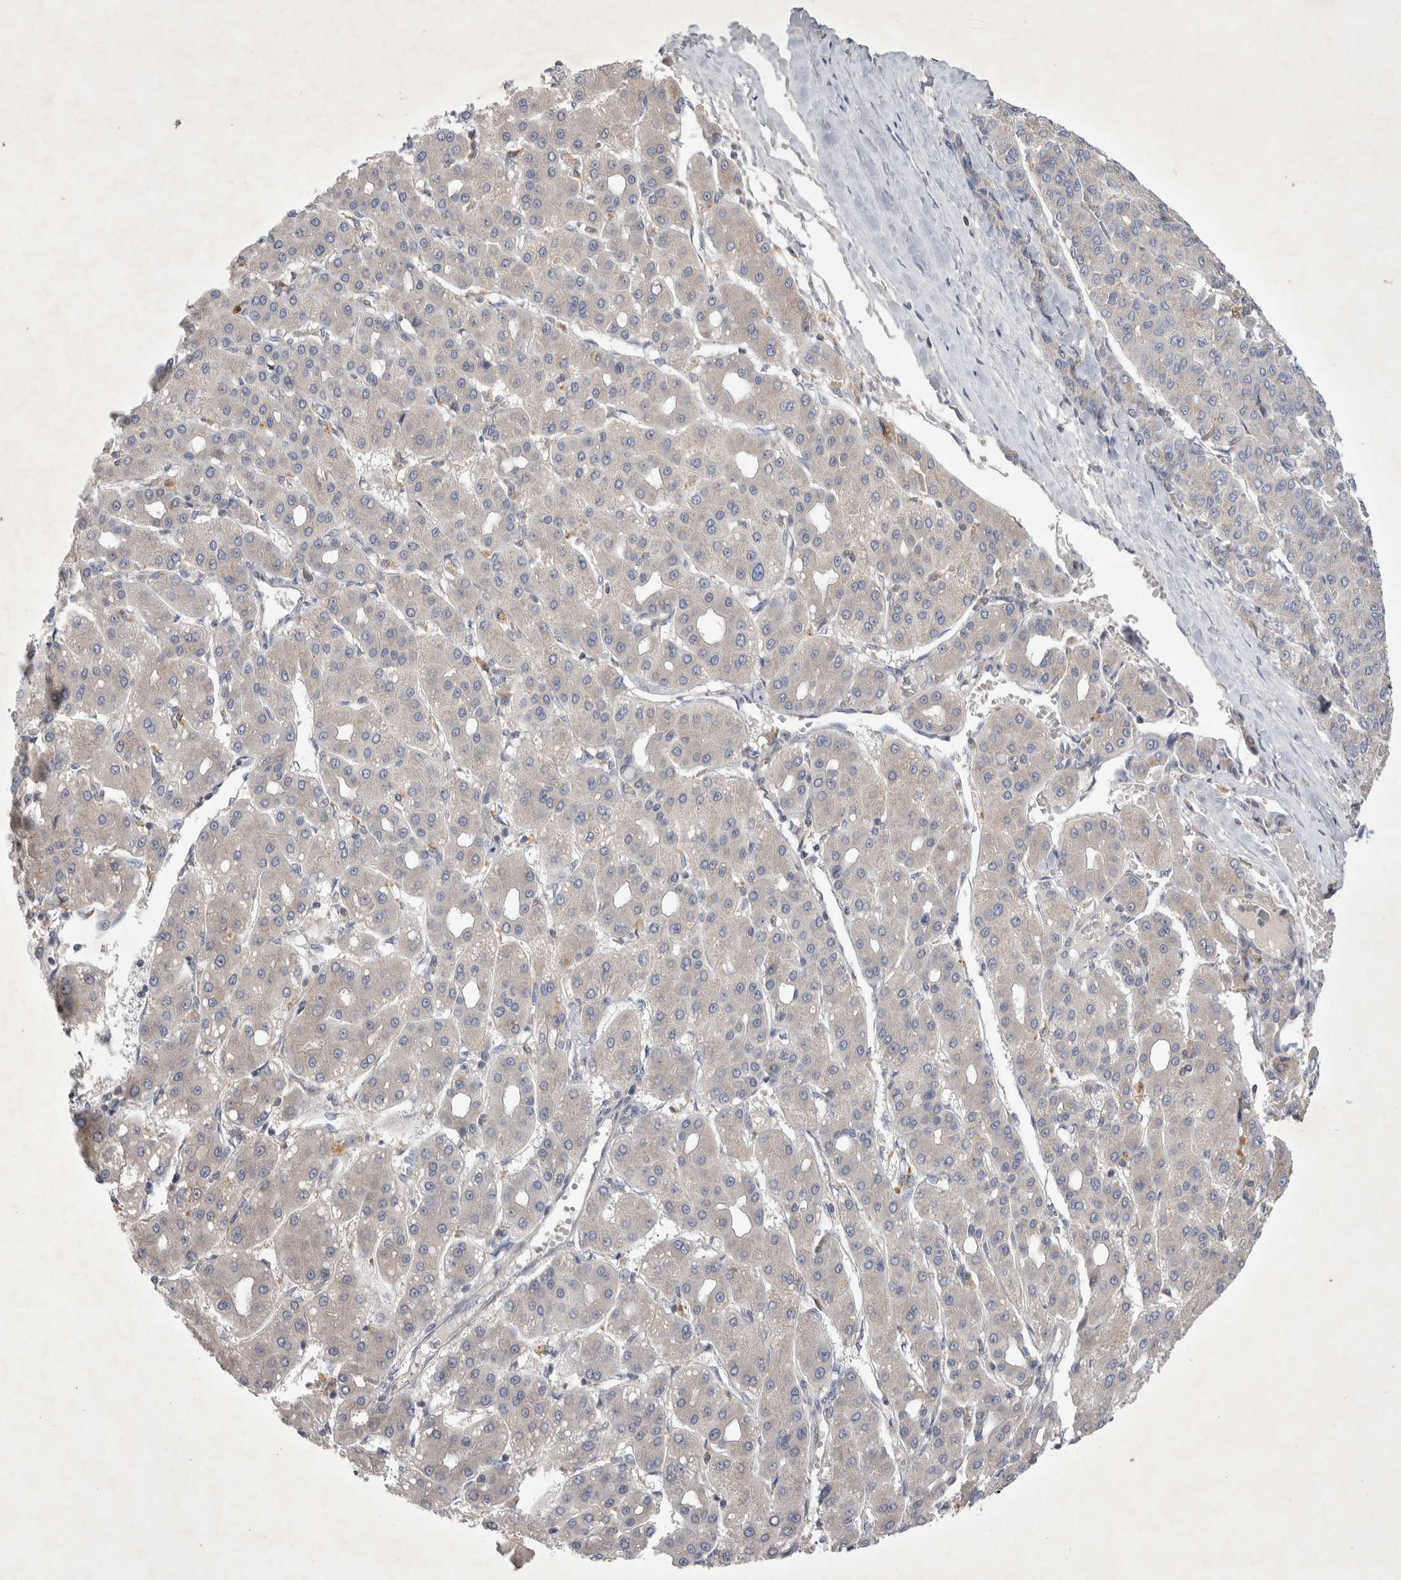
{"staining": {"intensity": "negative", "quantity": "none", "location": "none"}, "tissue": "liver cancer", "cell_type": "Tumor cells", "image_type": "cancer", "snomed": [{"axis": "morphology", "description": "Carcinoma, Hepatocellular, NOS"}, {"axis": "topography", "description": "Liver"}], "caption": "The micrograph shows no staining of tumor cells in hepatocellular carcinoma (liver). (Brightfield microscopy of DAB (3,3'-diaminobenzidine) IHC at high magnification).", "gene": "SRD5A3", "patient": {"sex": "male", "age": 65}}